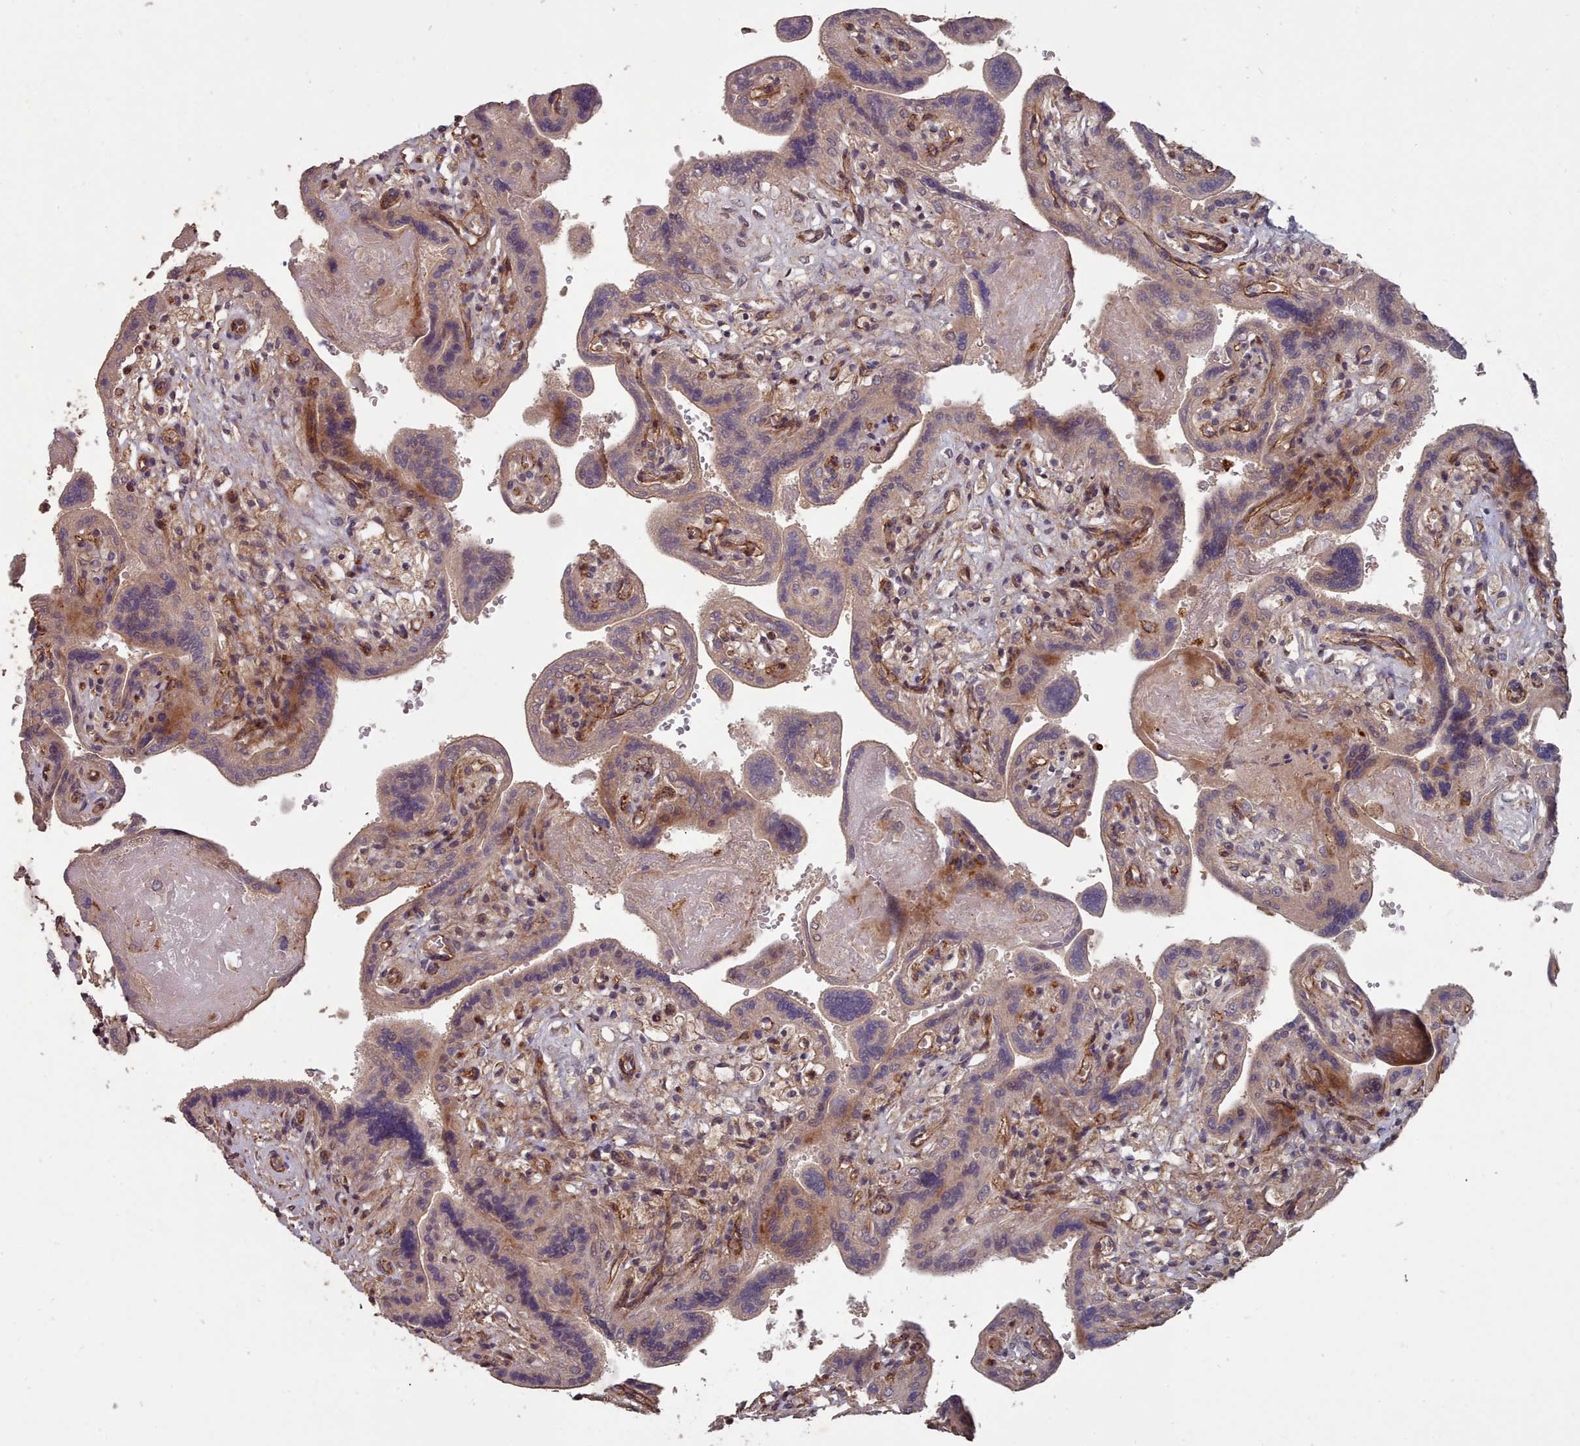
{"staining": {"intensity": "strong", "quantity": "25%-75%", "location": "cytoplasmic/membranous"}, "tissue": "placenta", "cell_type": "Trophoblastic cells", "image_type": "normal", "snomed": [{"axis": "morphology", "description": "Normal tissue, NOS"}, {"axis": "topography", "description": "Placenta"}], "caption": "Immunohistochemistry photomicrograph of normal placenta: human placenta stained using immunohistochemistry demonstrates high levels of strong protein expression localized specifically in the cytoplasmic/membranous of trophoblastic cells, appearing as a cytoplasmic/membranous brown color.", "gene": "THSD7B", "patient": {"sex": "female", "age": 37}}